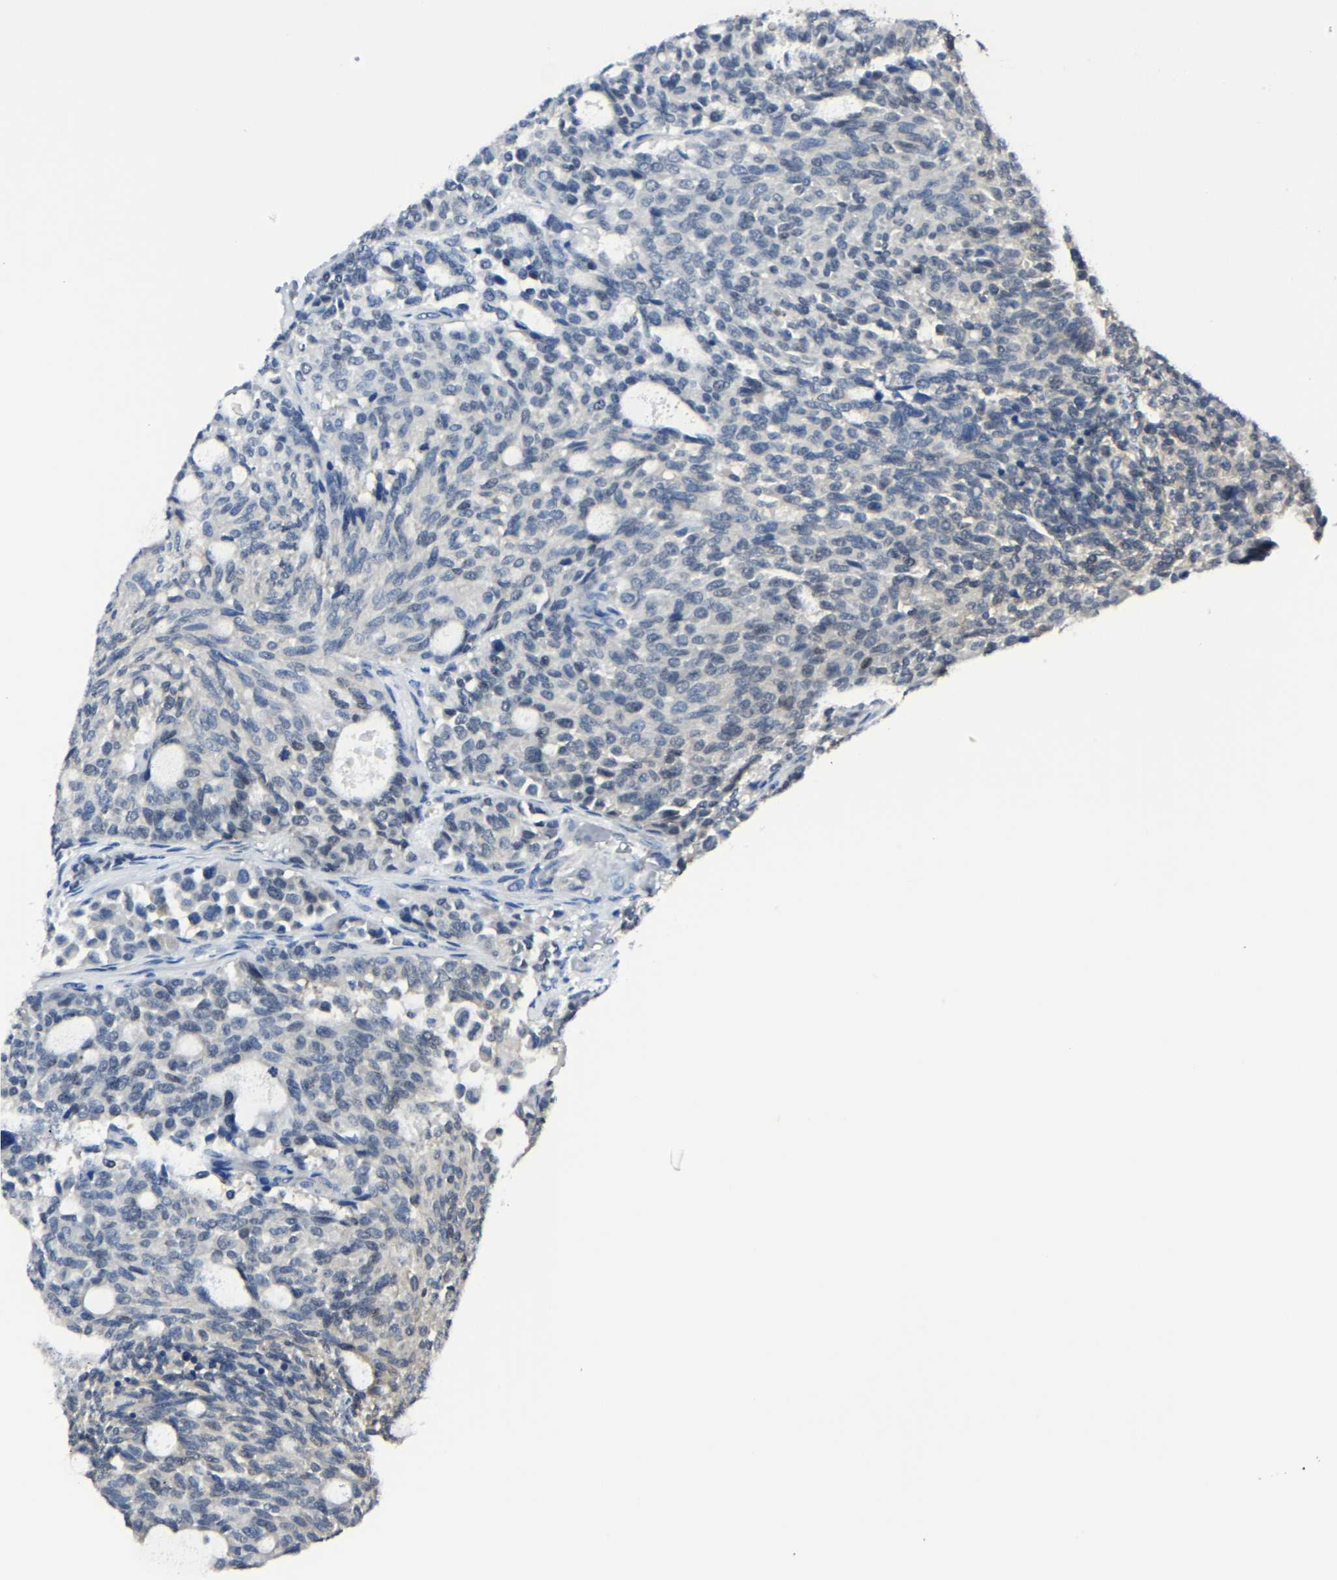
{"staining": {"intensity": "negative", "quantity": "none", "location": "none"}, "tissue": "carcinoid", "cell_type": "Tumor cells", "image_type": "cancer", "snomed": [{"axis": "morphology", "description": "Carcinoid, malignant, NOS"}, {"axis": "topography", "description": "Pancreas"}], "caption": "Immunohistochemical staining of human carcinoid (malignant) shows no significant positivity in tumor cells. Nuclei are stained in blue.", "gene": "STRBP", "patient": {"sex": "female", "age": 54}}